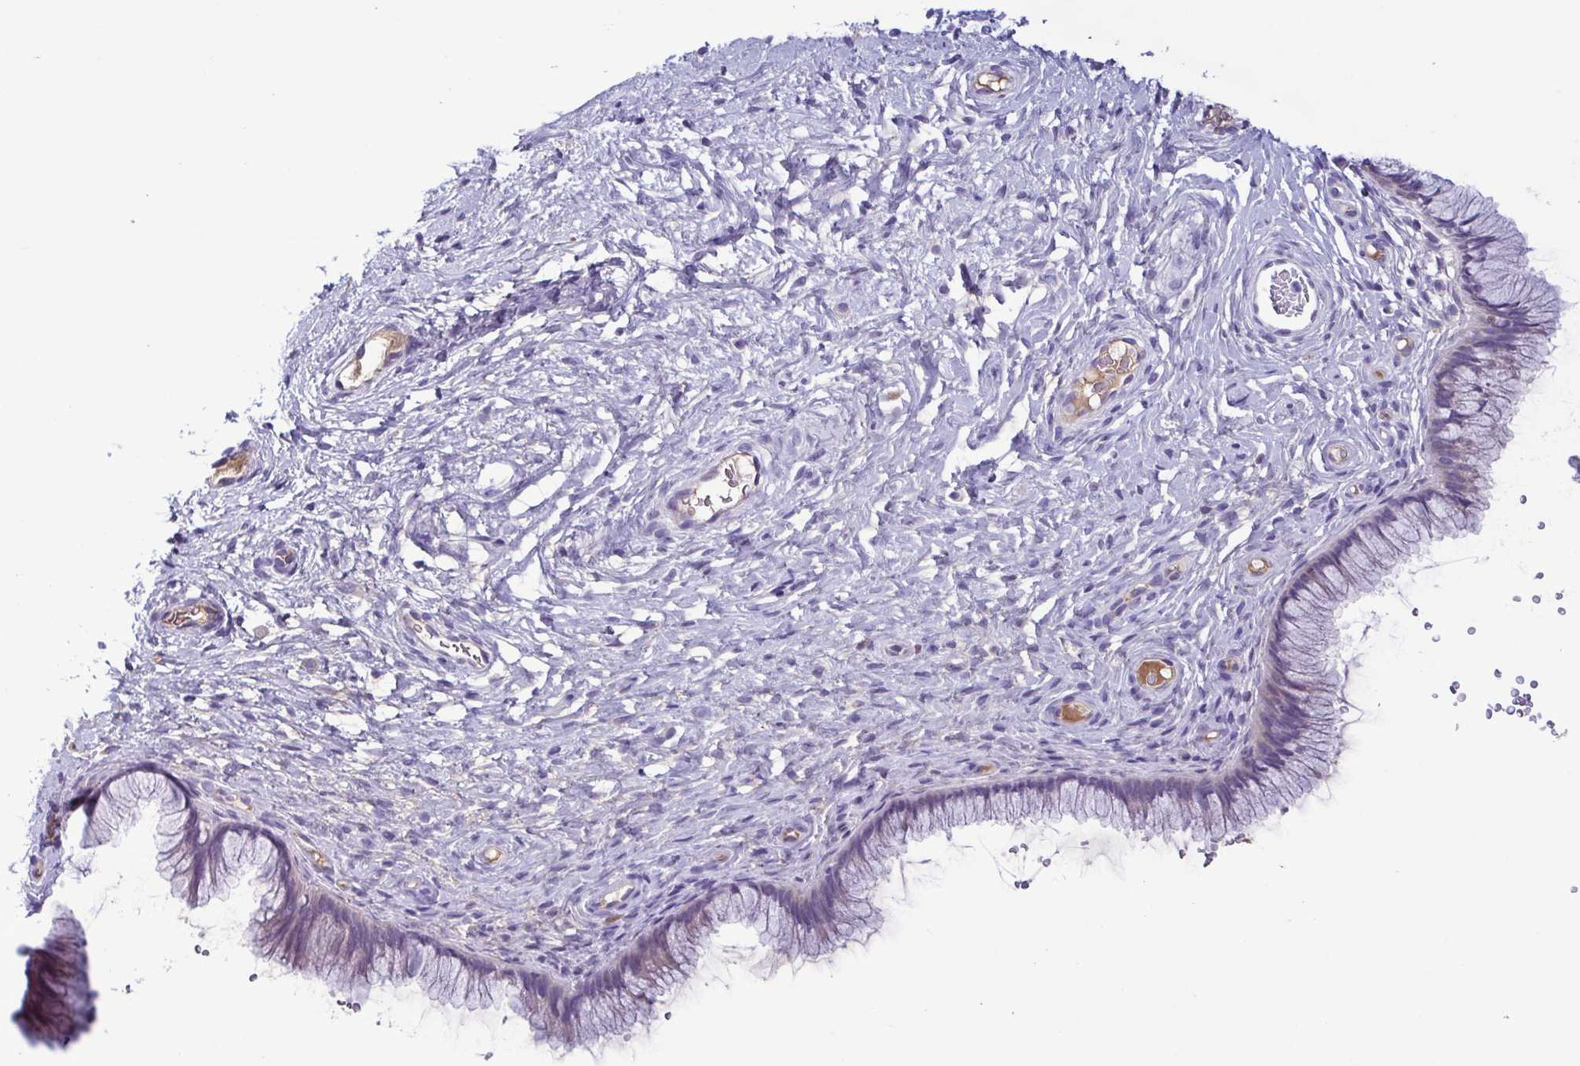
{"staining": {"intensity": "weak", "quantity": "<25%", "location": "cytoplasmic/membranous"}, "tissue": "cervix", "cell_type": "Glandular cells", "image_type": "normal", "snomed": [{"axis": "morphology", "description": "Normal tissue, NOS"}, {"axis": "topography", "description": "Cervix"}], "caption": "Immunohistochemistry image of benign cervix: human cervix stained with DAB displays no significant protein positivity in glandular cells.", "gene": "F13B", "patient": {"sex": "female", "age": 34}}